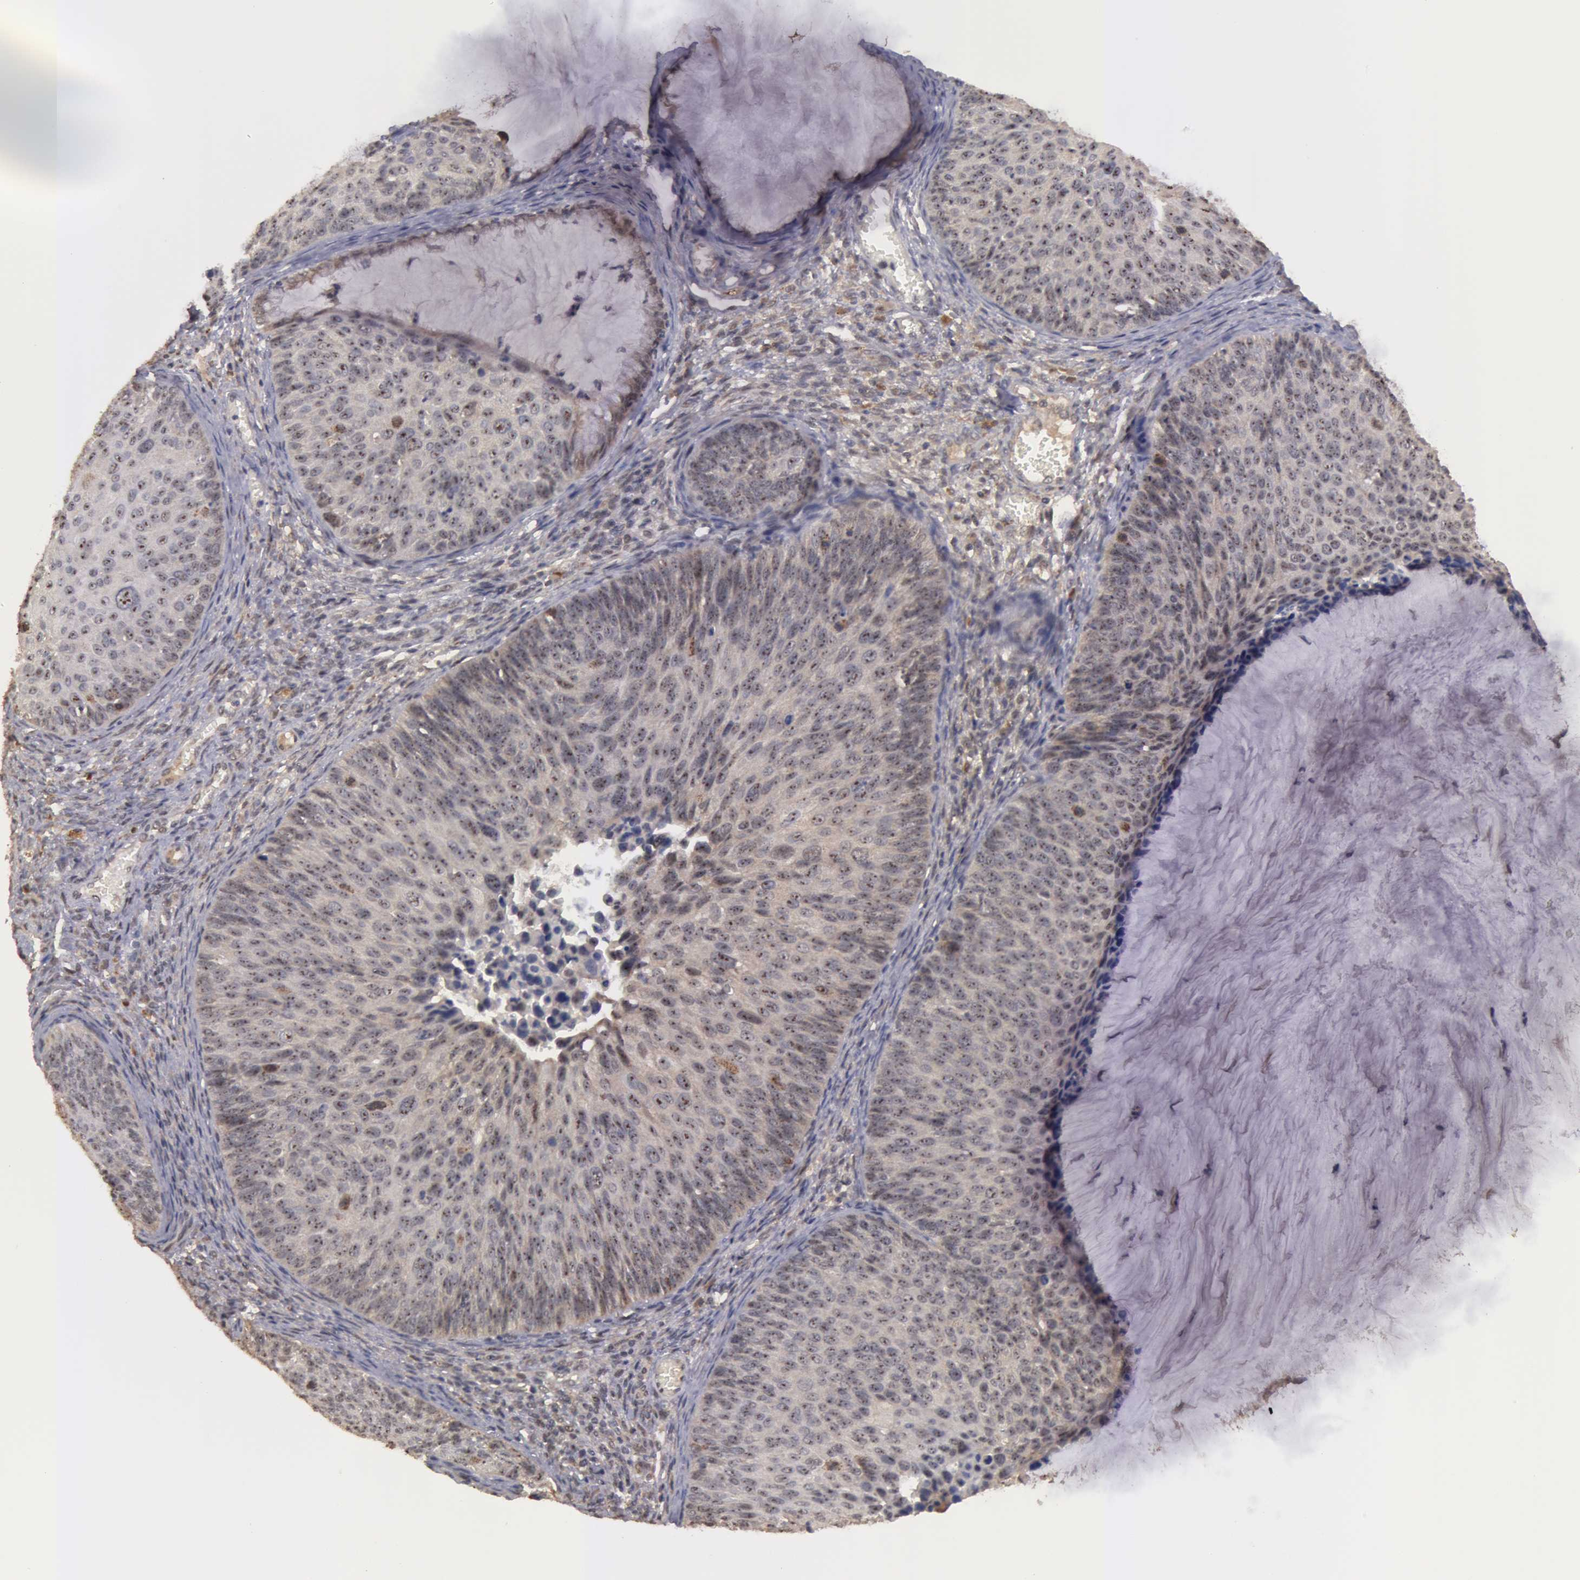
{"staining": {"intensity": "weak", "quantity": "25%-75%", "location": "cytoplasmic/membranous"}, "tissue": "cervical cancer", "cell_type": "Tumor cells", "image_type": "cancer", "snomed": [{"axis": "morphology", "description": "Squamous cell carcinoma, NOS"}, {"axis": "topography", "description": "Cervix"}], "caption": "Squamous cell carcinoma (cervical) was stained to show a protein in brown. There is low levels of weak cytoplasmic/membranous positivity in about 25%-75% of tumor cells.", "gene": "GLIS1", "patient": {"sex": "female", "age": 36}}